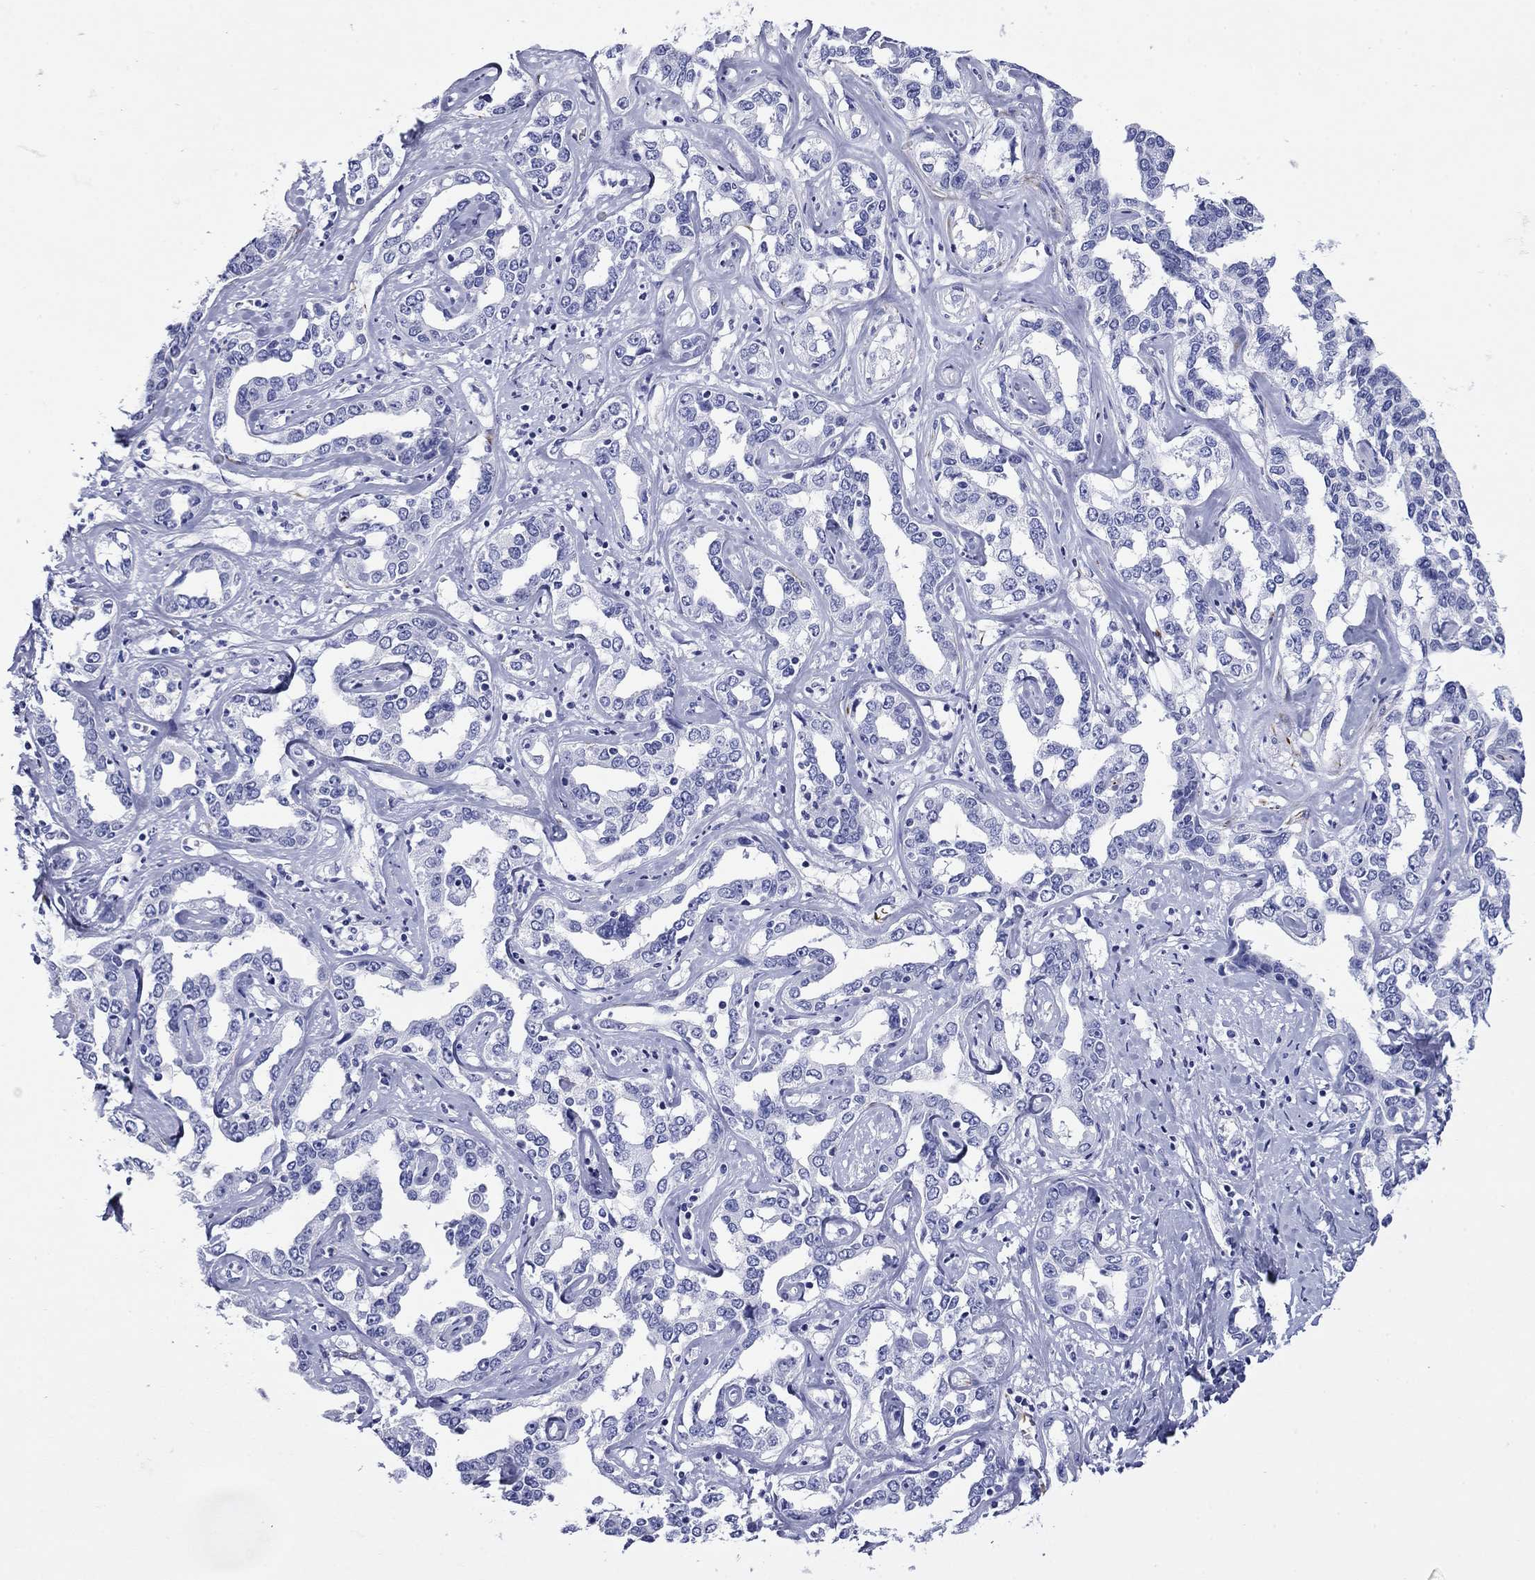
{"staining": {"intensity": "negative", "quantity": "none", "location": "none"}, "tissue": "liver cancer", "cell_type": "Tumor cells", "image_type": "cancer", "snomed": [{"axis": "morphology", "description": "Cholangiocarcinoma"}, {"axis": "topography", "description": "Liver"}], "caption": "This image is of cholangiocarcinoma (liver) stained with immunohistochemistry (IHC) to label a protein in brown with the nuclei are counter-stained blue. There is no expression in tumor cells.", "gene": "ROM1", "patient": {"sex": "male", "age": 59}}